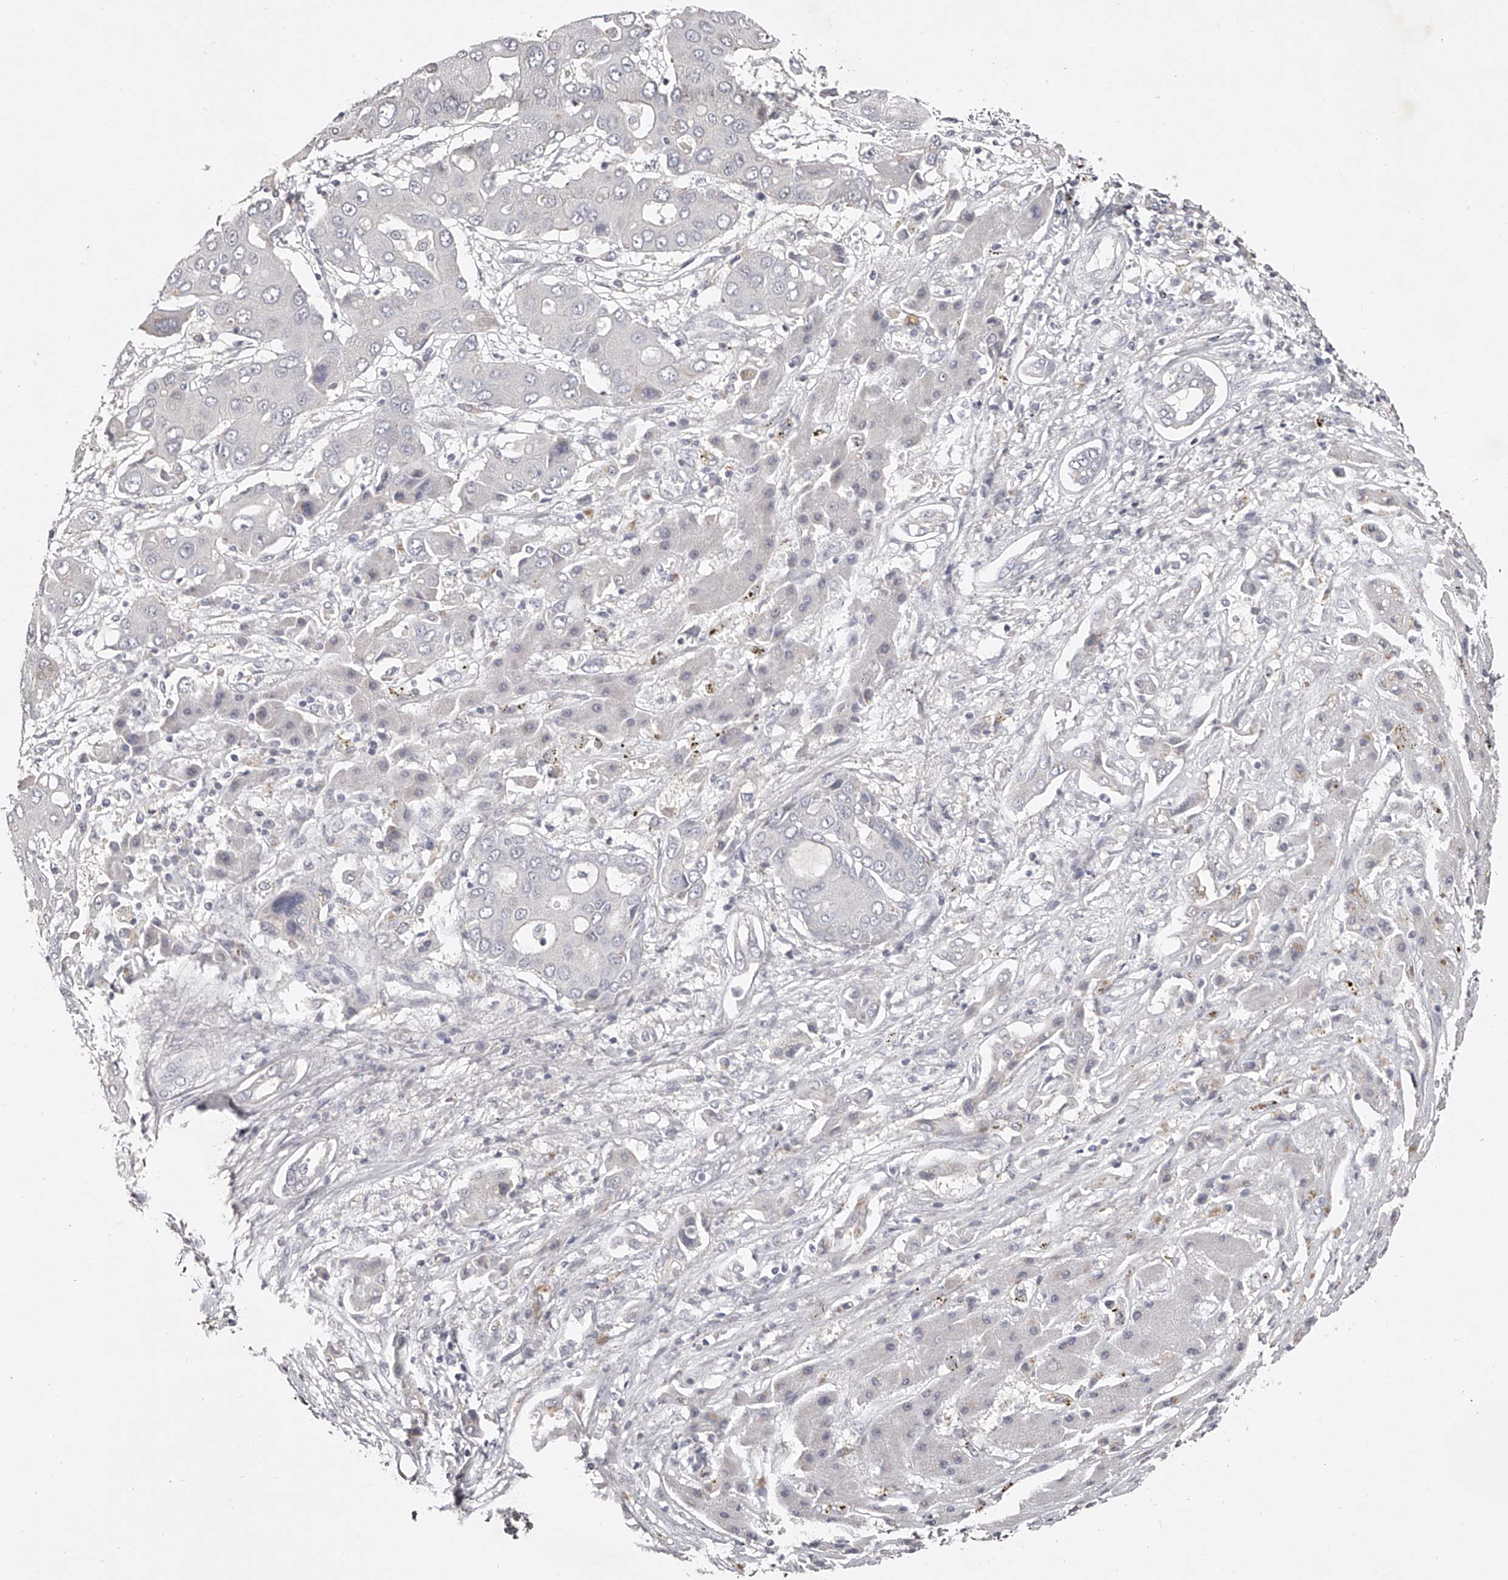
{"staining": {"intensity": "negative", "quantity": "none", "location": "none"}, "tissue": "liver cancer", "cell_type": "Tumor cells", "image_type": "cancer", "snomed": [{"axis": "morphology", "description": "Cholangiocarcinoma"}, {"axis": "topography", "description": "Liver"}], "caption": "There is no significant expression in tumor cells of cholangiocarcinoma (liver). (Brightfield microscopy of DAB (3,3'-diaminobenzidine) immunohistochemistry (IHC) at high magnification).", "gene": "NT5DC1", "patient": {"sex": "male", "age": 67}}